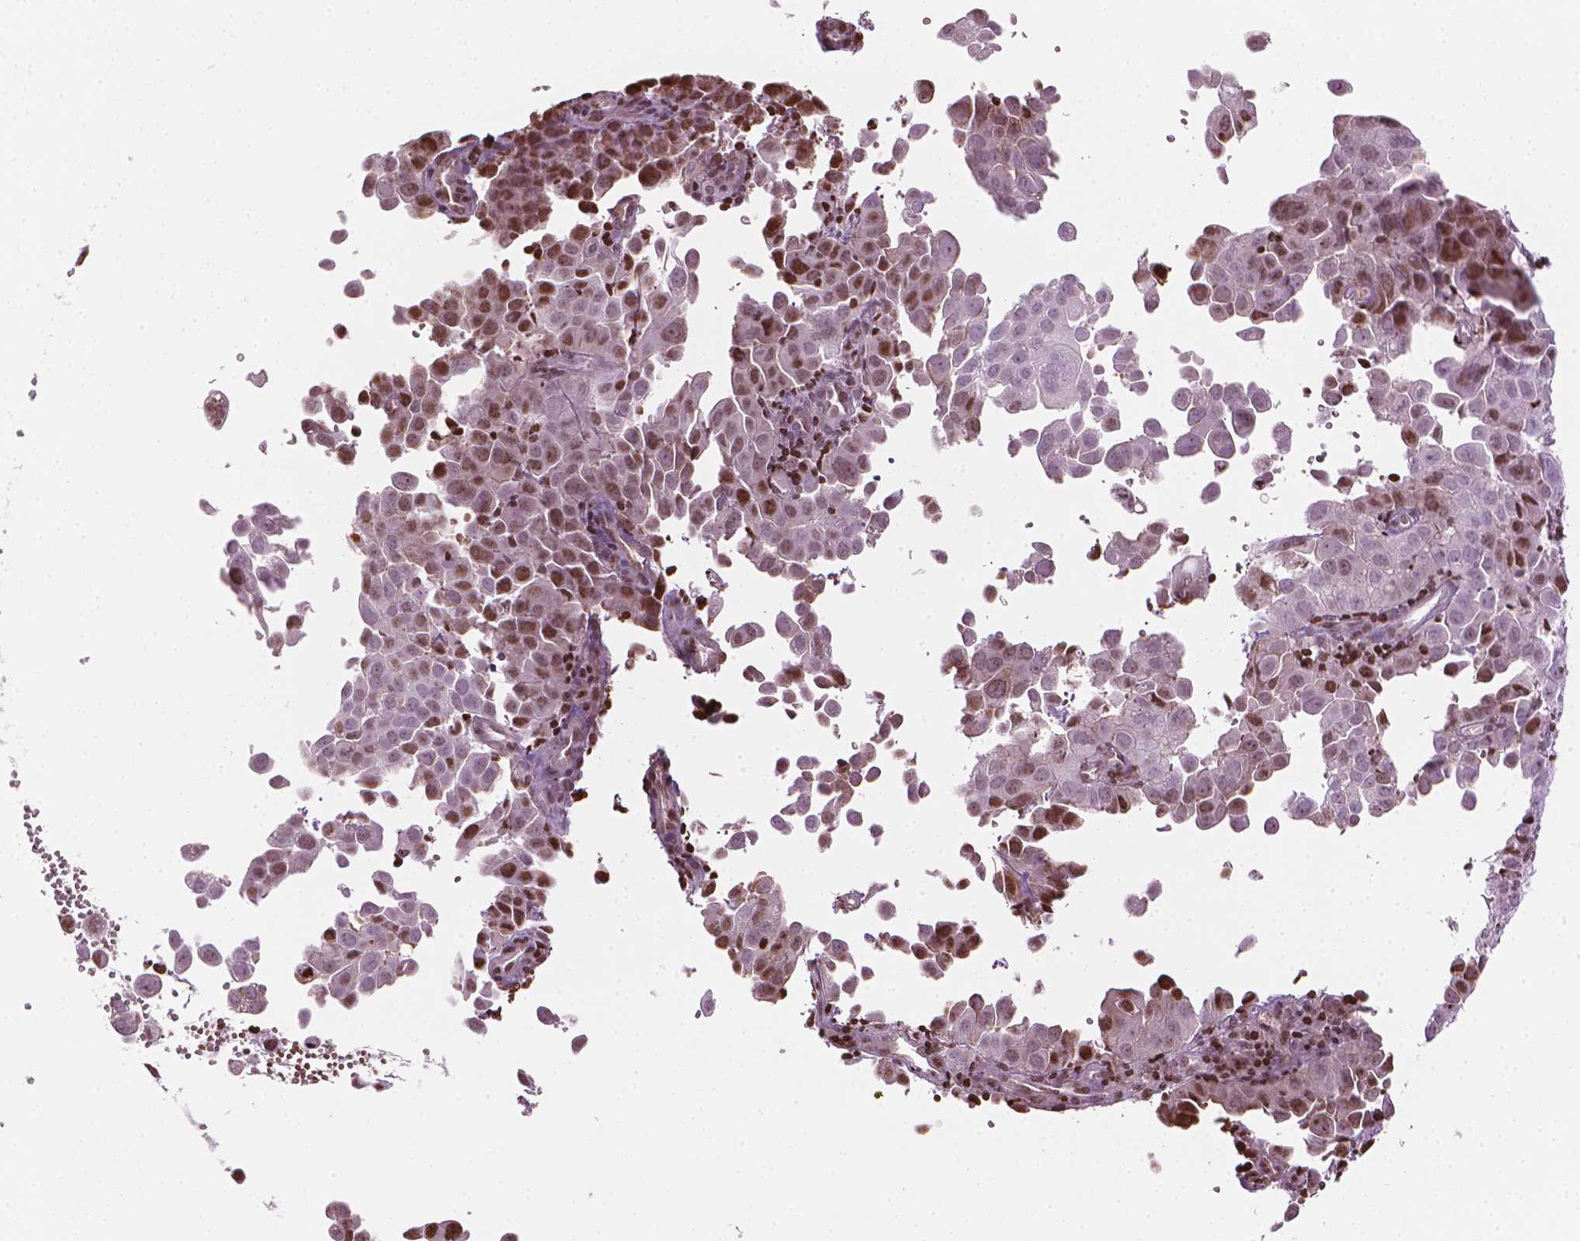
{"staining": {"intensity": "moderate", "quantity": "25%-75%", "location": "nuclear"}, "tissue": "cervical cancer", "cell_type": "Tumor cells", "image_type": "cancer", "snomed": [{"axis": "morphology", "description": "Squamous cell carcinoma, NOS"}, {"axis": "topography", "description": "Cervix"}], "caption": "Immunohistochemistry (IHC) image of neoplastic tissue: human cervical squamous cell carcinoma stained using immunohistochemistry (IHC) demonstrates medium levels of moderate protein expression localized specifically in the nuclear of tumor cells, appearing as a nuclear brown color.", "gene": "PIP4K2A", "patient": {"sex": "female", "age": 55}}